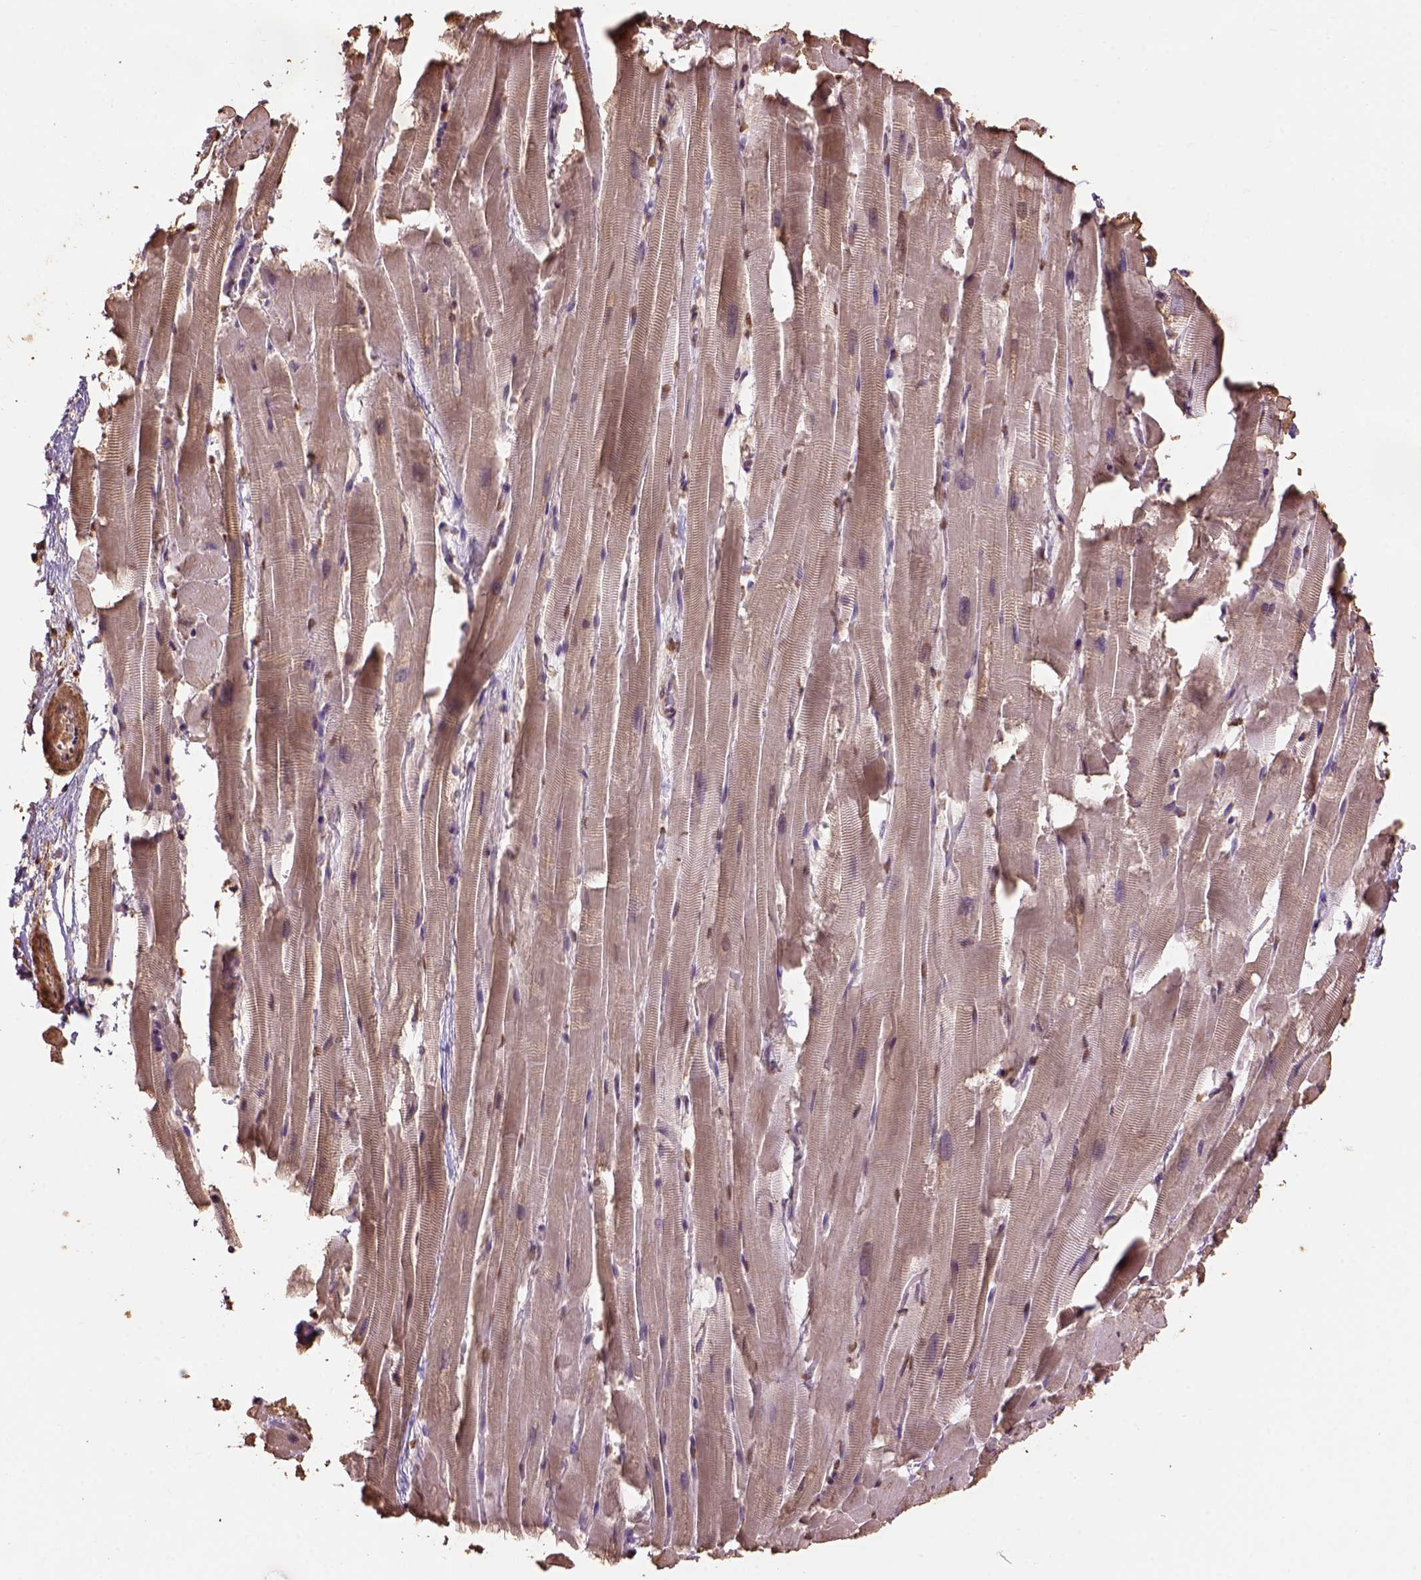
{"staining": {"intensity": "moderate", "quantity": "<25%", "location": "cytoplasmic/membranous,nuclear"}, "tissue": "heart muscle", "cell_type": "Cardiomyocytes", "image_type": "normal", "snomed": [{"axis": "morphology", "description": "Normal tissue, NOS"}, {"axis": "topography", "description": "Heart"}], "caption": "Cardiomyocytes demonstrate low levels of moderate cytoplasmic/membranous,nuclear staining in approximately <25% of cells in benign human heart muscle. Nuclei are stained in blue.", "gene": "CSTF2T", "patient": {"sex": "male", "age": 37}}